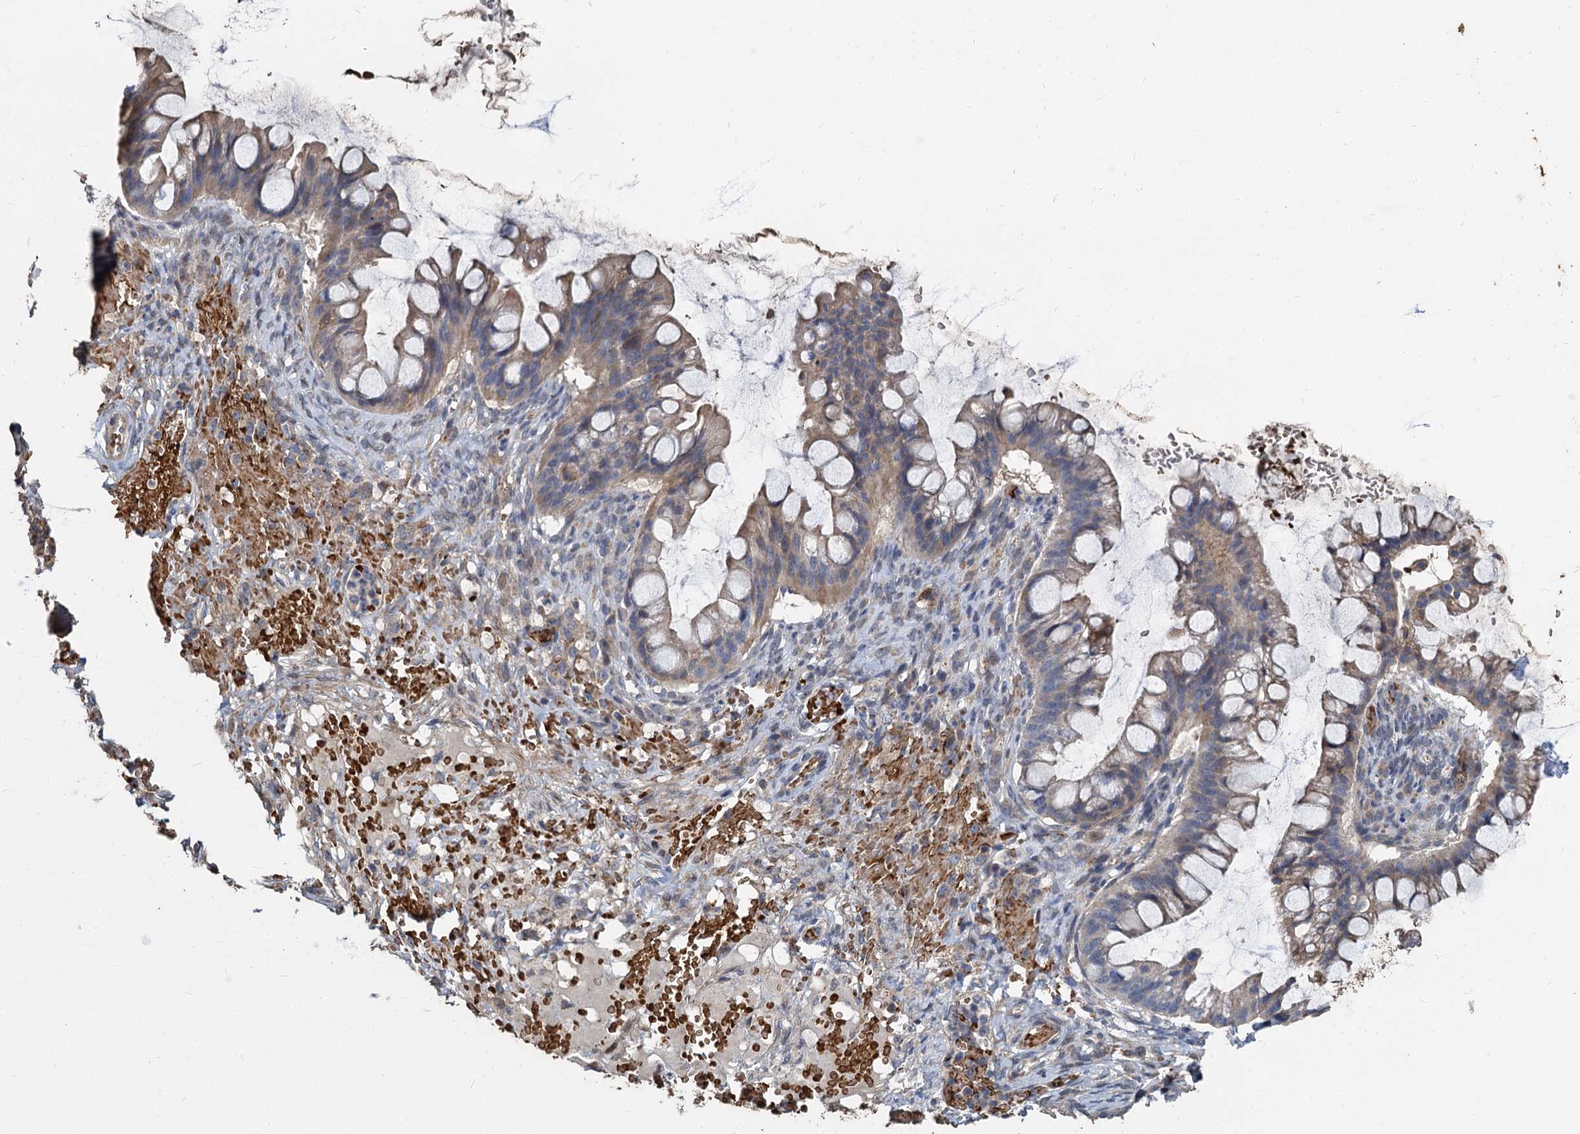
{"staining": {"intensity": "weak", "quantity": "25%-75%", "location": "cytoplasmic/membranous"}, "tissue": "ovarian cancer", "cell_type": "Tumor cells", "image_type": "cancer", "snomed": [{"axis": "morphology", "description": "Cystadenocarcinoma, mucinous, NOS"}, {"axis": "topography", "description": "Ovary"}], "caption": "Tumor cells demonstrate weak cytoplasmic/membranous positivity in approximately 25%-75% of cells in mucinous cystadenocarcinoma (ovarian).", "gene": "TCTN2", "patient": {"sex": "female", "age": 73}}